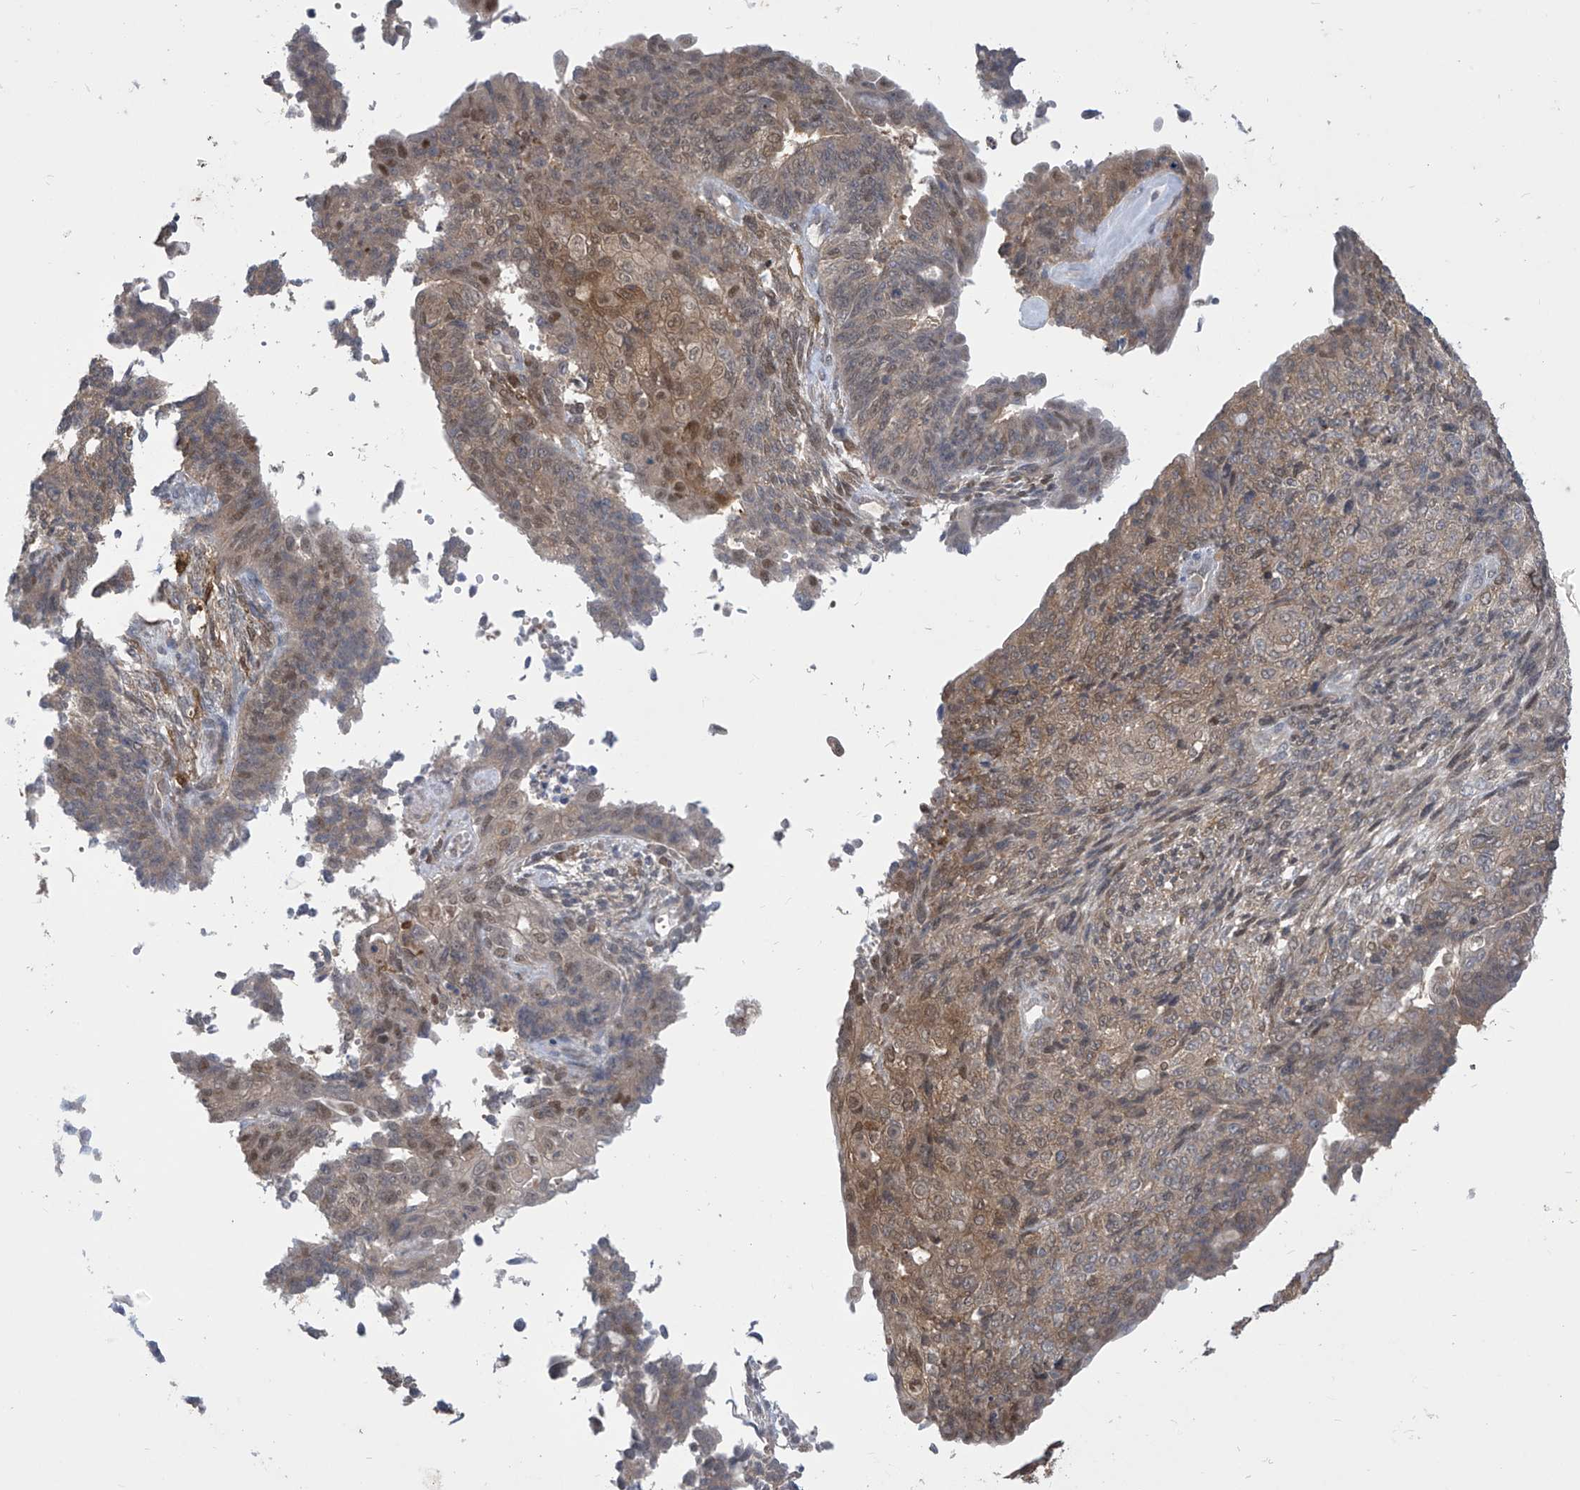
{"staining": {"intensity": "moderate", "quantity": ">75%", "location": "cytoplasmic/membranous,nuclear"}, "tissue": "endometrial cancer", "cell_type": "Tumor cells", "image_type": "cancer", "snomed": [{"axis": "morphology", "description": "Adenocarcinoma, NOS"}, {"axis": "topography", "description": "Endometrium"}], "caption": "DAB immunohistochemical staining of human endometrial cancer demonstrates moderate cytoplasmic/membranous and nuclear protein positivity in approximately >75% of tumor cells. (DAB (3,3'-diaminobenzidine) IHC, brown staining for protein, blue staining for nuclei).", "gene": "IDH1", "patient": {"sex": "female", "age": 32}}